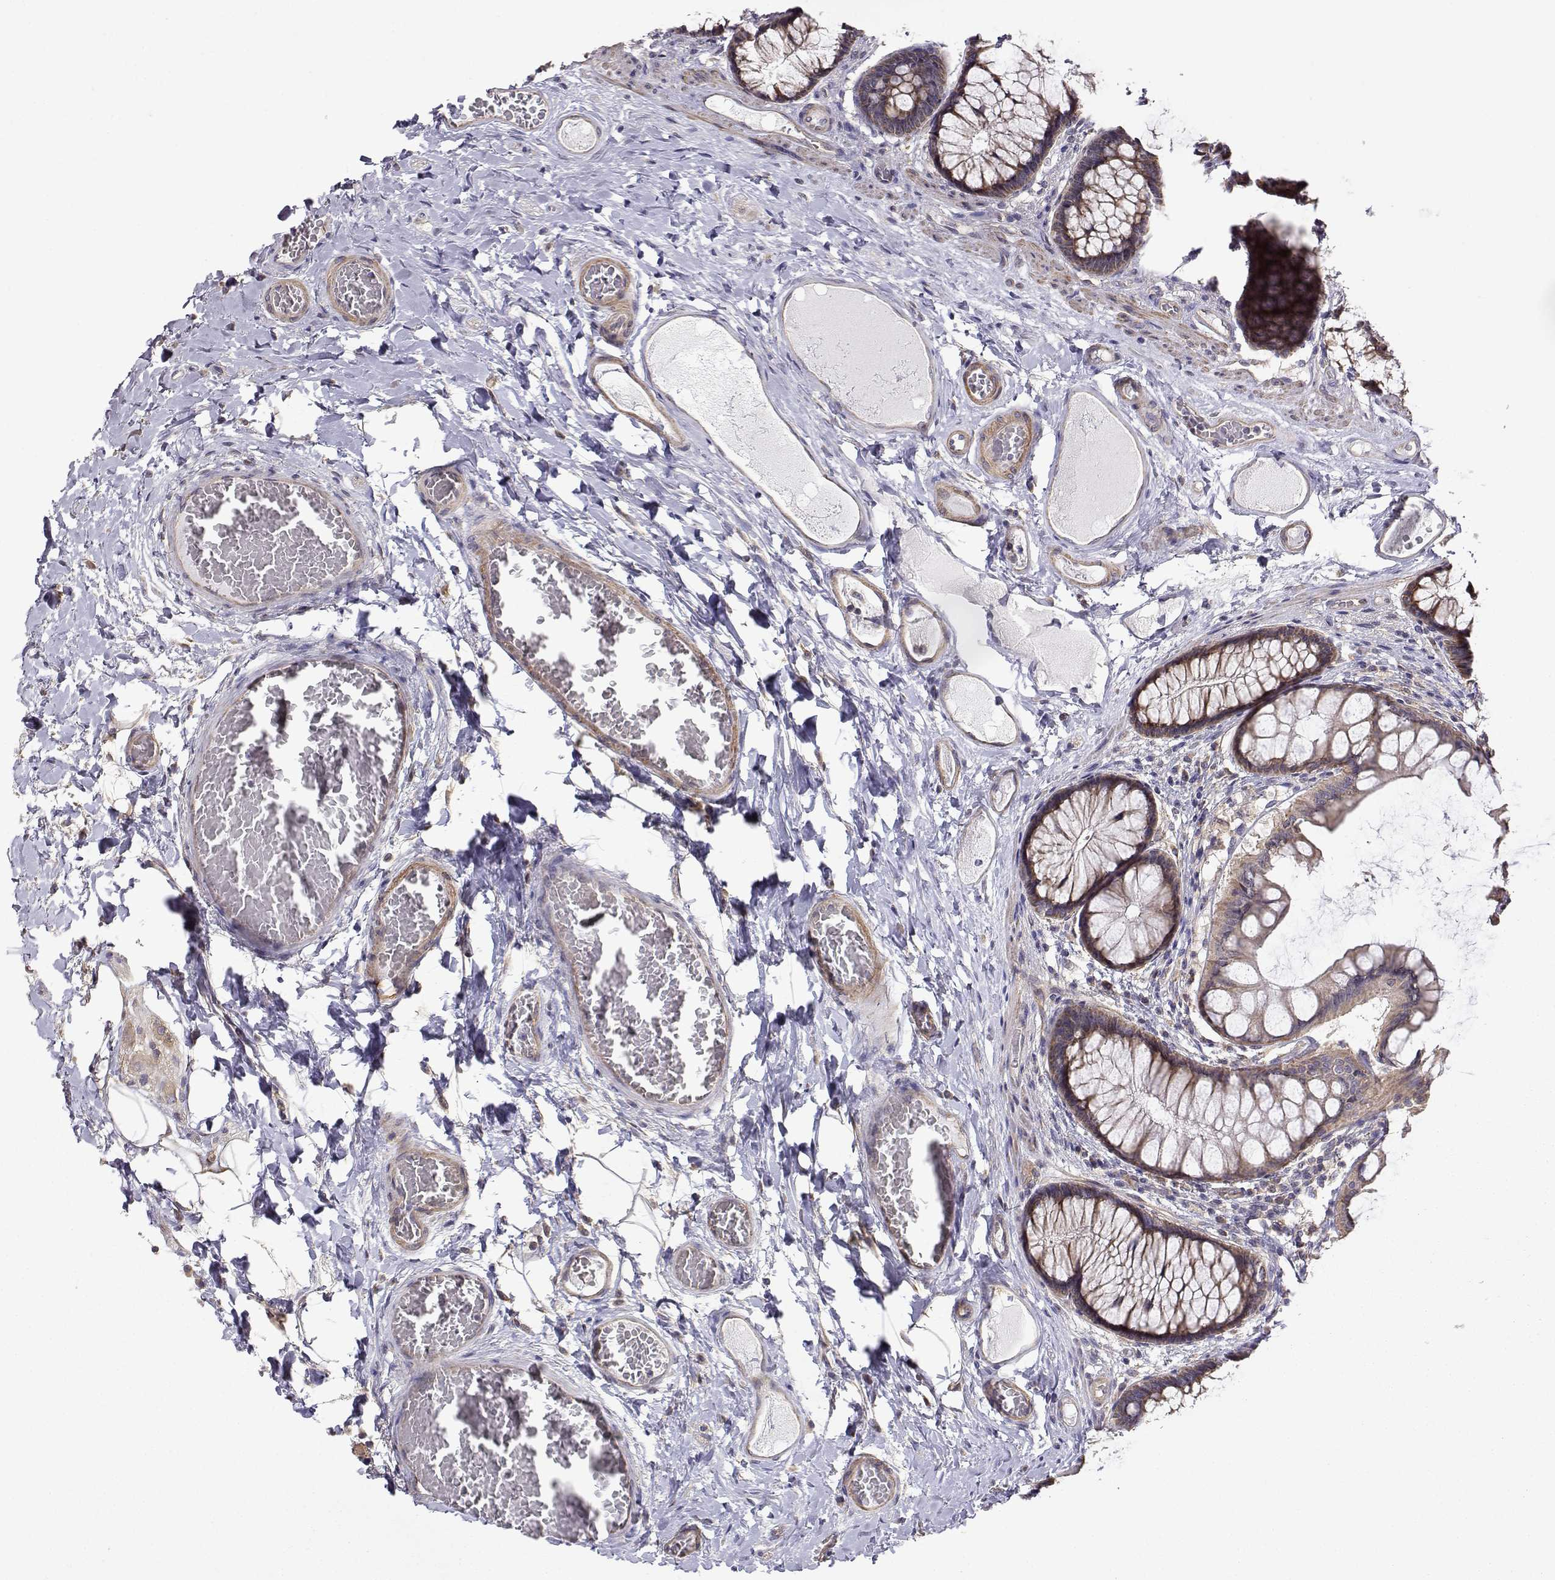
{"staining": {"intensity": "weak", "quantity": ">75%", "location": "cytoplasmic/membranous"}, "tissue": "colon", "cell_type": "Endothelial cells", "image_type": "normal", "snomed": [{"axis": "morphology", "description": "Normal tissue, NOS"}, {"axis": "topography", "description": "Colon"}], "caption": "A brown stain highlights weak cytoplasmic/membranous staining of a protein in endothelial cells of benign colon.", "gene": "PAIP1", "patient": {"sex": "female", "age": 65}}